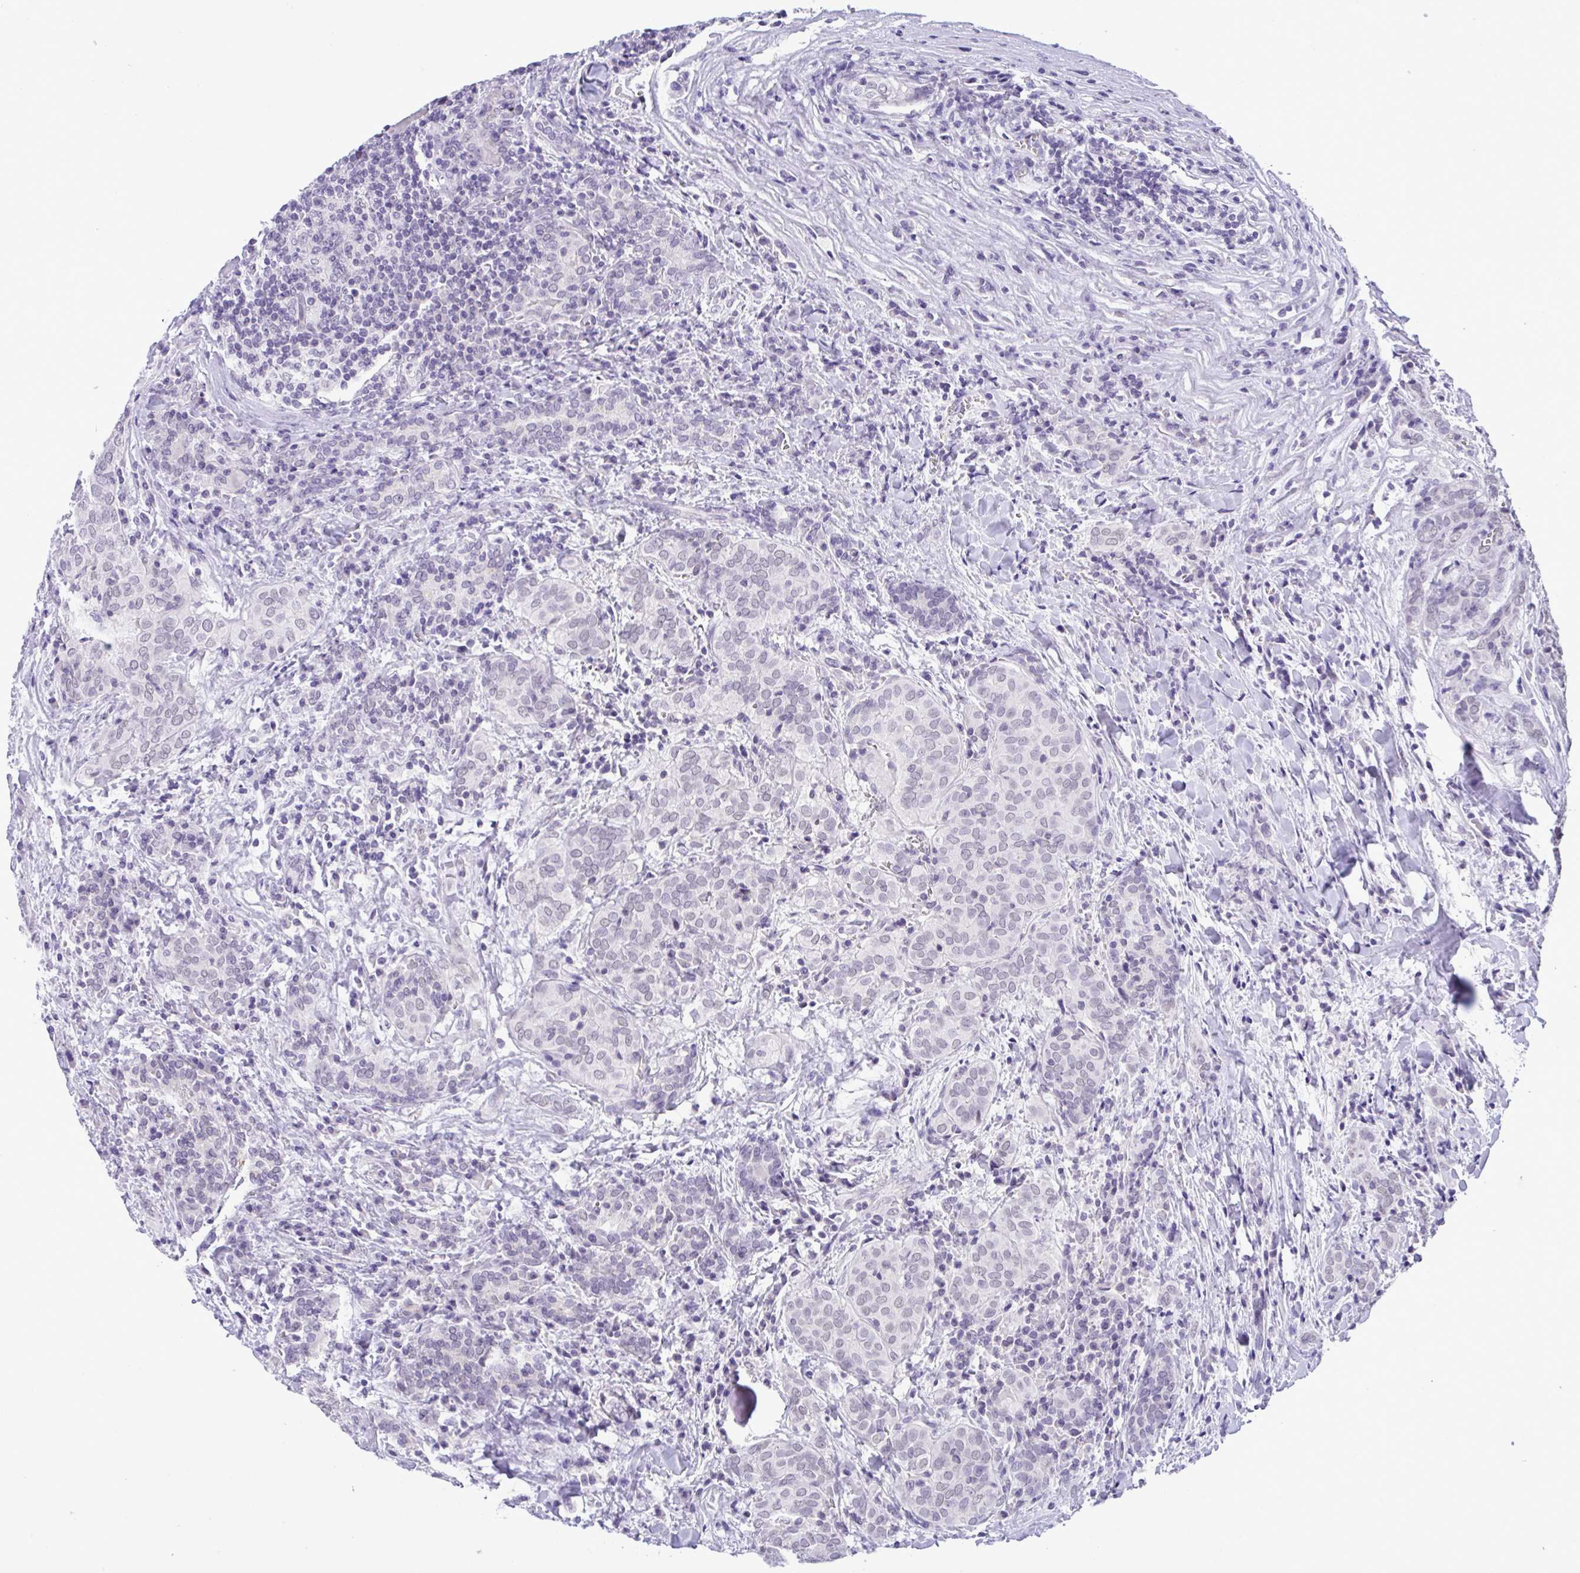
{"staining": {"intensity": "negative", "quantity": "none", "location": "none"}, "tissue": "thyroid cancer", "cell_type": "Tumor cells", "image_type": "cancer", "snomed": [{"axis": "morphology", "description": "Papillary adenocarcinoma, NOS"}, {"axis": "topography", "description": "Thyroid gland"}], "caption": "An image of thyroid cancer stained for a protein demonstrates no brown staining in tumor cells. (Brightfield microscopy of DAB IHC at high magnification).", "gene": "YBX2", "patient": {"sex": "female", "age": 30}}